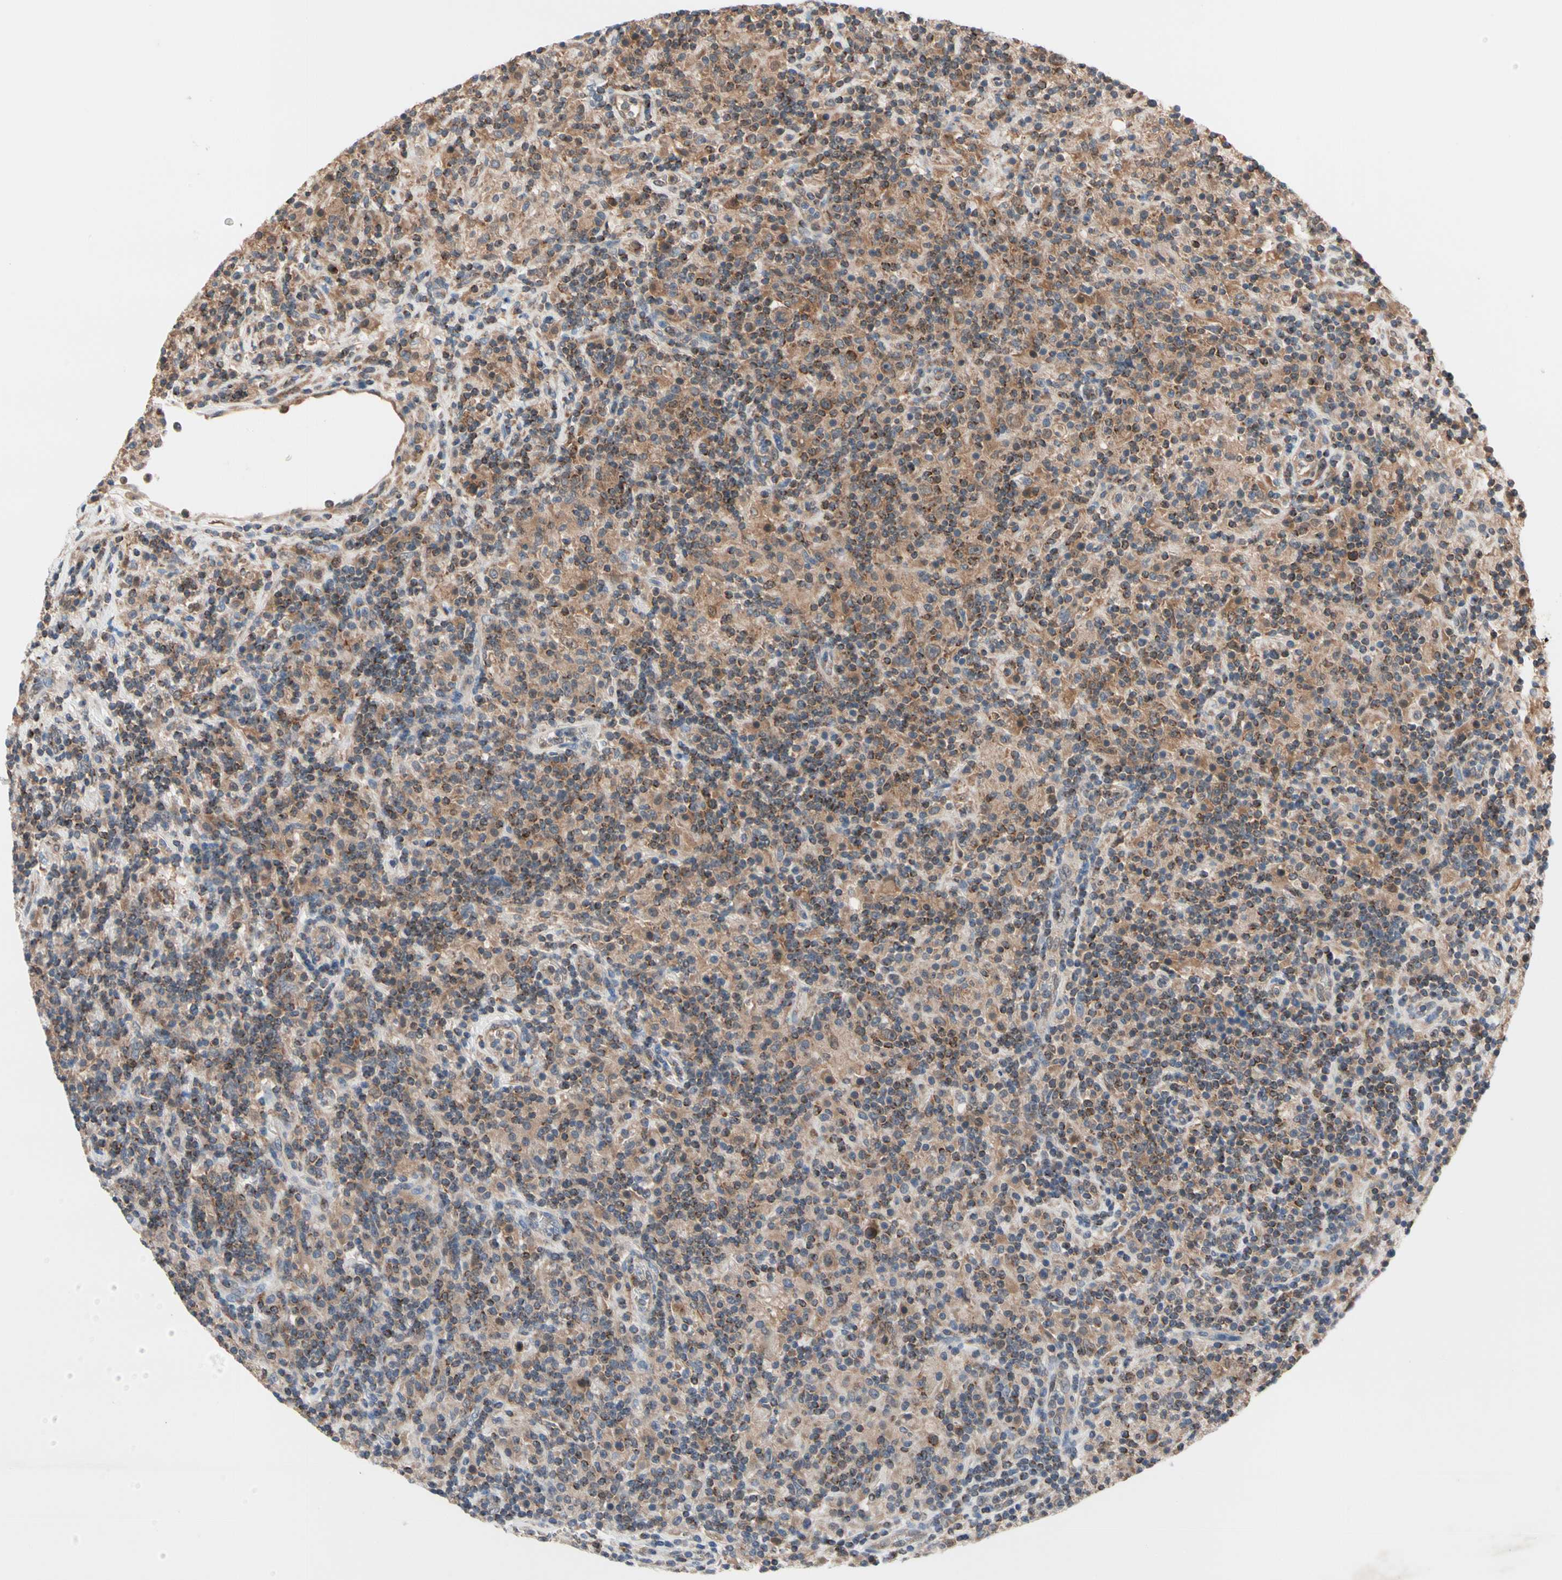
{"staining": {"intensity": "weak", "quantity": "25%-75%", "location": "cytoplasmic/membranous"}, "tissue": "lymphoma", "cell_type": "Tumor cells", "image_type": "cancer", "snomed": [{"axis": "morphology", "description": "Hodgkin's disease, NOS"}, {"axis": "topography", "description": "Lymph node"}], "caption": "Immunohistochemical staining of lymphoma reveals low levels of weak cytoplasmic/membranous protein staining in about 25%-75% of tumor cells.", "gene": "MTHFS", "patient": {"sex": "male", "age": 70}}